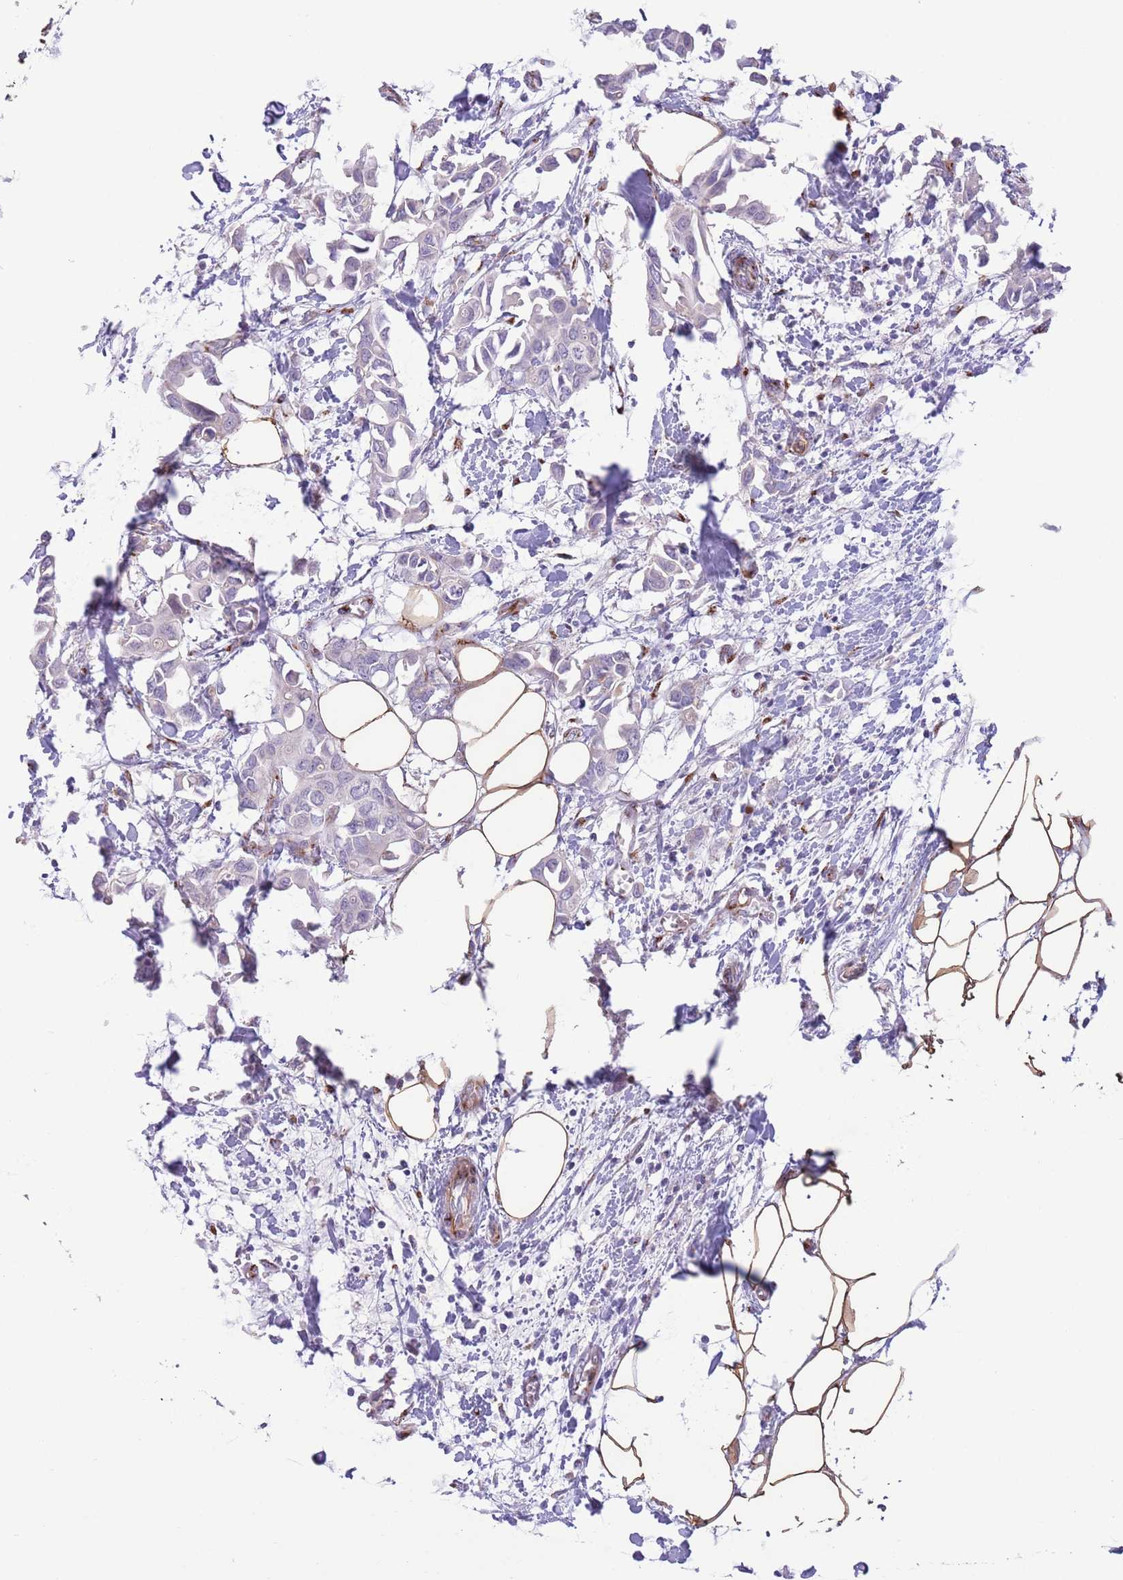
{"staining": {"intensity": "negative", "quantity": "none", "location": "none"}, "tissue": "breast cancer", "cell_type": "Tumor cells", "image_type": "cancer", "snomed": [{"axis": "morphology", "description": "Duct carcinoma"}, {"axis": "topography", "description": "Breast"}], "caption": "Tumor cells are negative for brown protein staining in invasive ductal carcinoma (breast). (DAB immunohistochemistry (IHC), high magnification).", "gene": "C20orf96", "patient": {"sex": "female", "age": 41}}